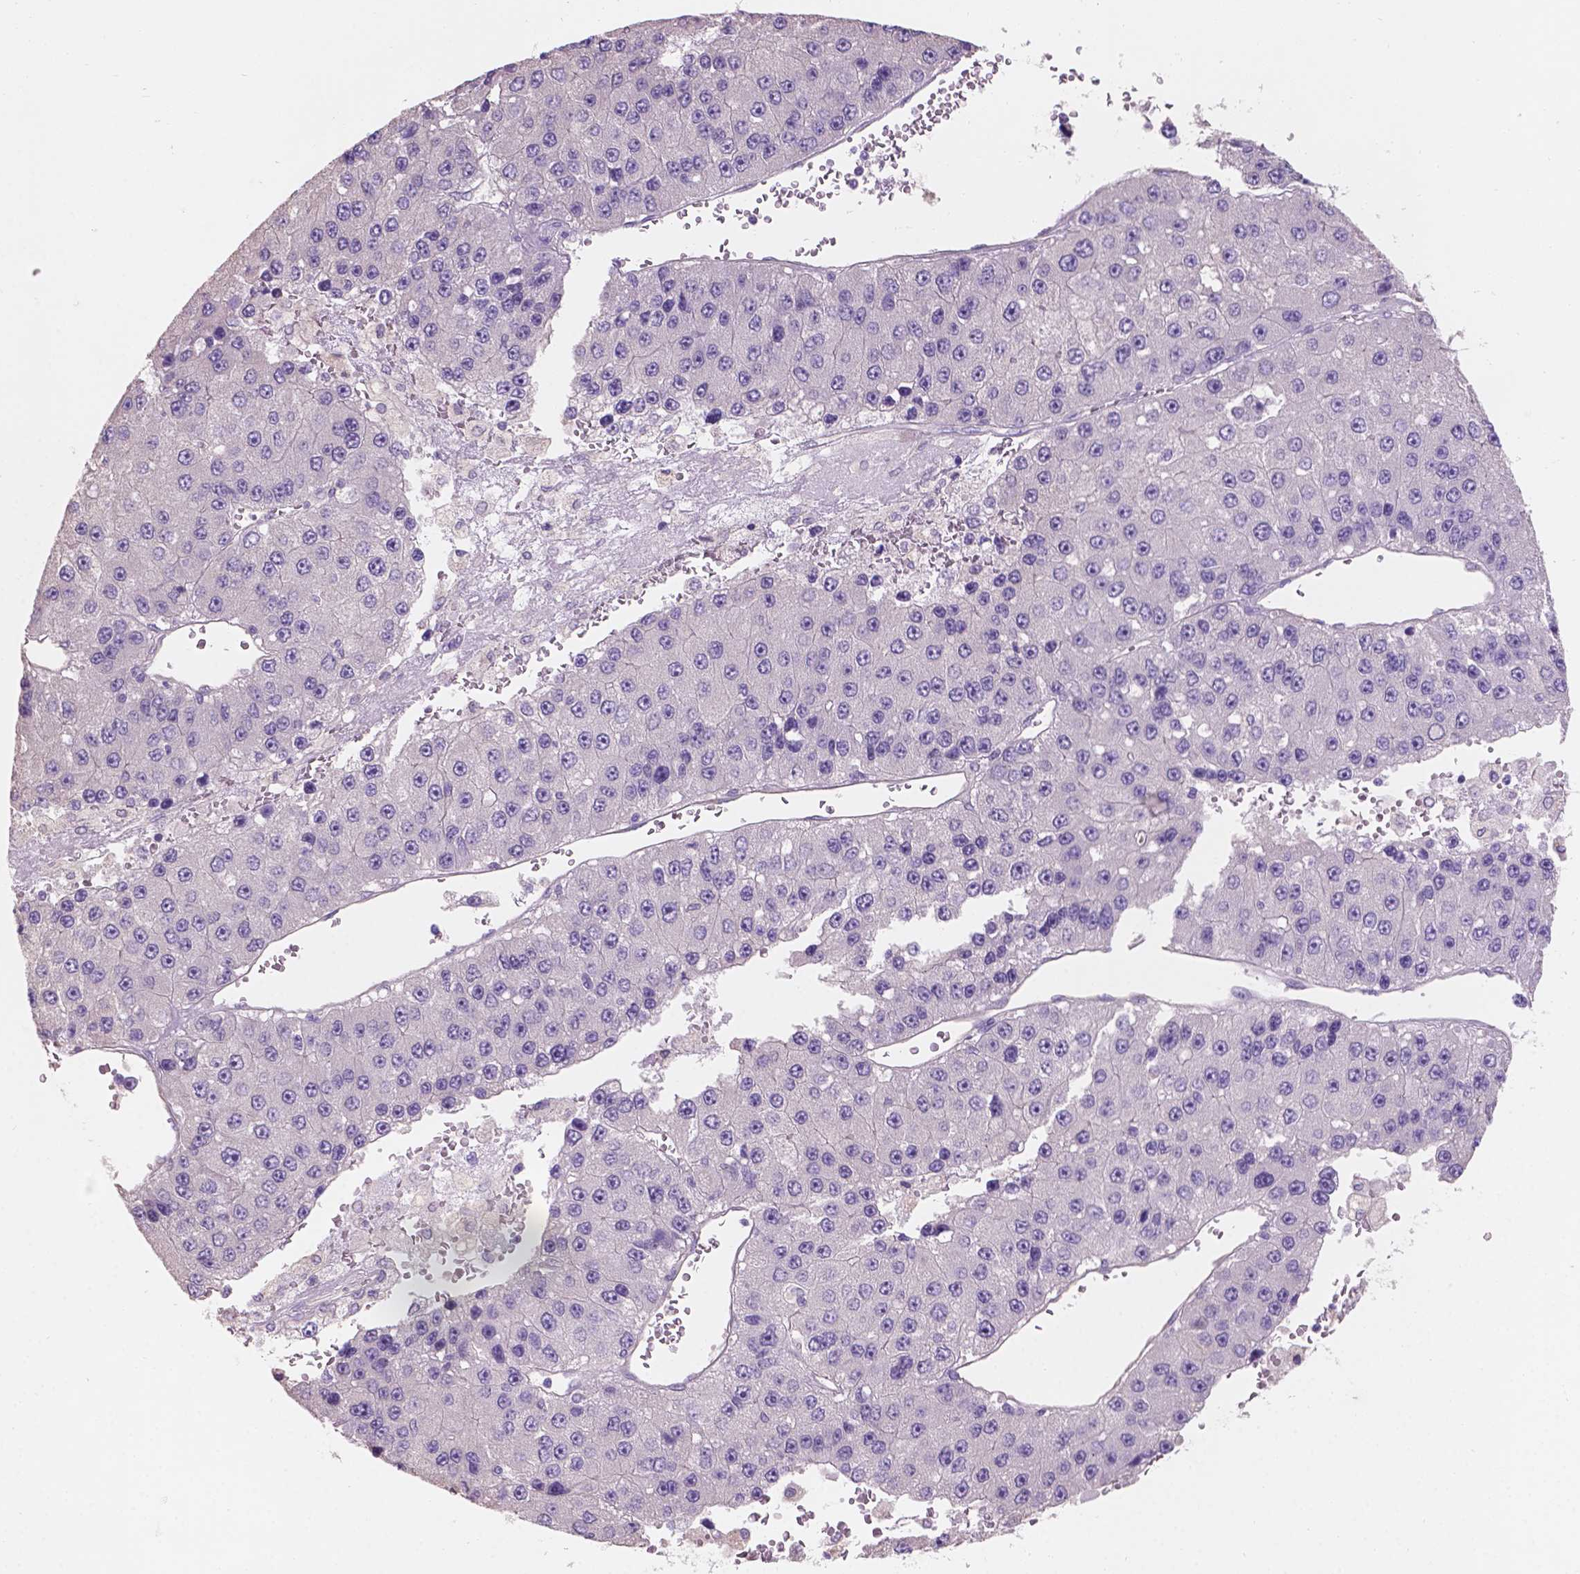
{"staining": {"intensity": "negative", "quantity": "none", "location": "none"}, "tissue": "liver cancer", "cell_type": "Tumor cells", "image_type": "cancer", "snomed": [{"axis": "morphology", "description": "Carcinoma, Hepatocellular, NOS"}, {"axis": "topography", "description": "Liver"}], "caption": "DAB (3,3'-diaminobenzidine) immunohistochemical staining of hepatocellular carcinoma (liver) shows no significant expression in tumor cells.", "gene": "SBSN", "patient": {"sex": "female", "age": 73}}